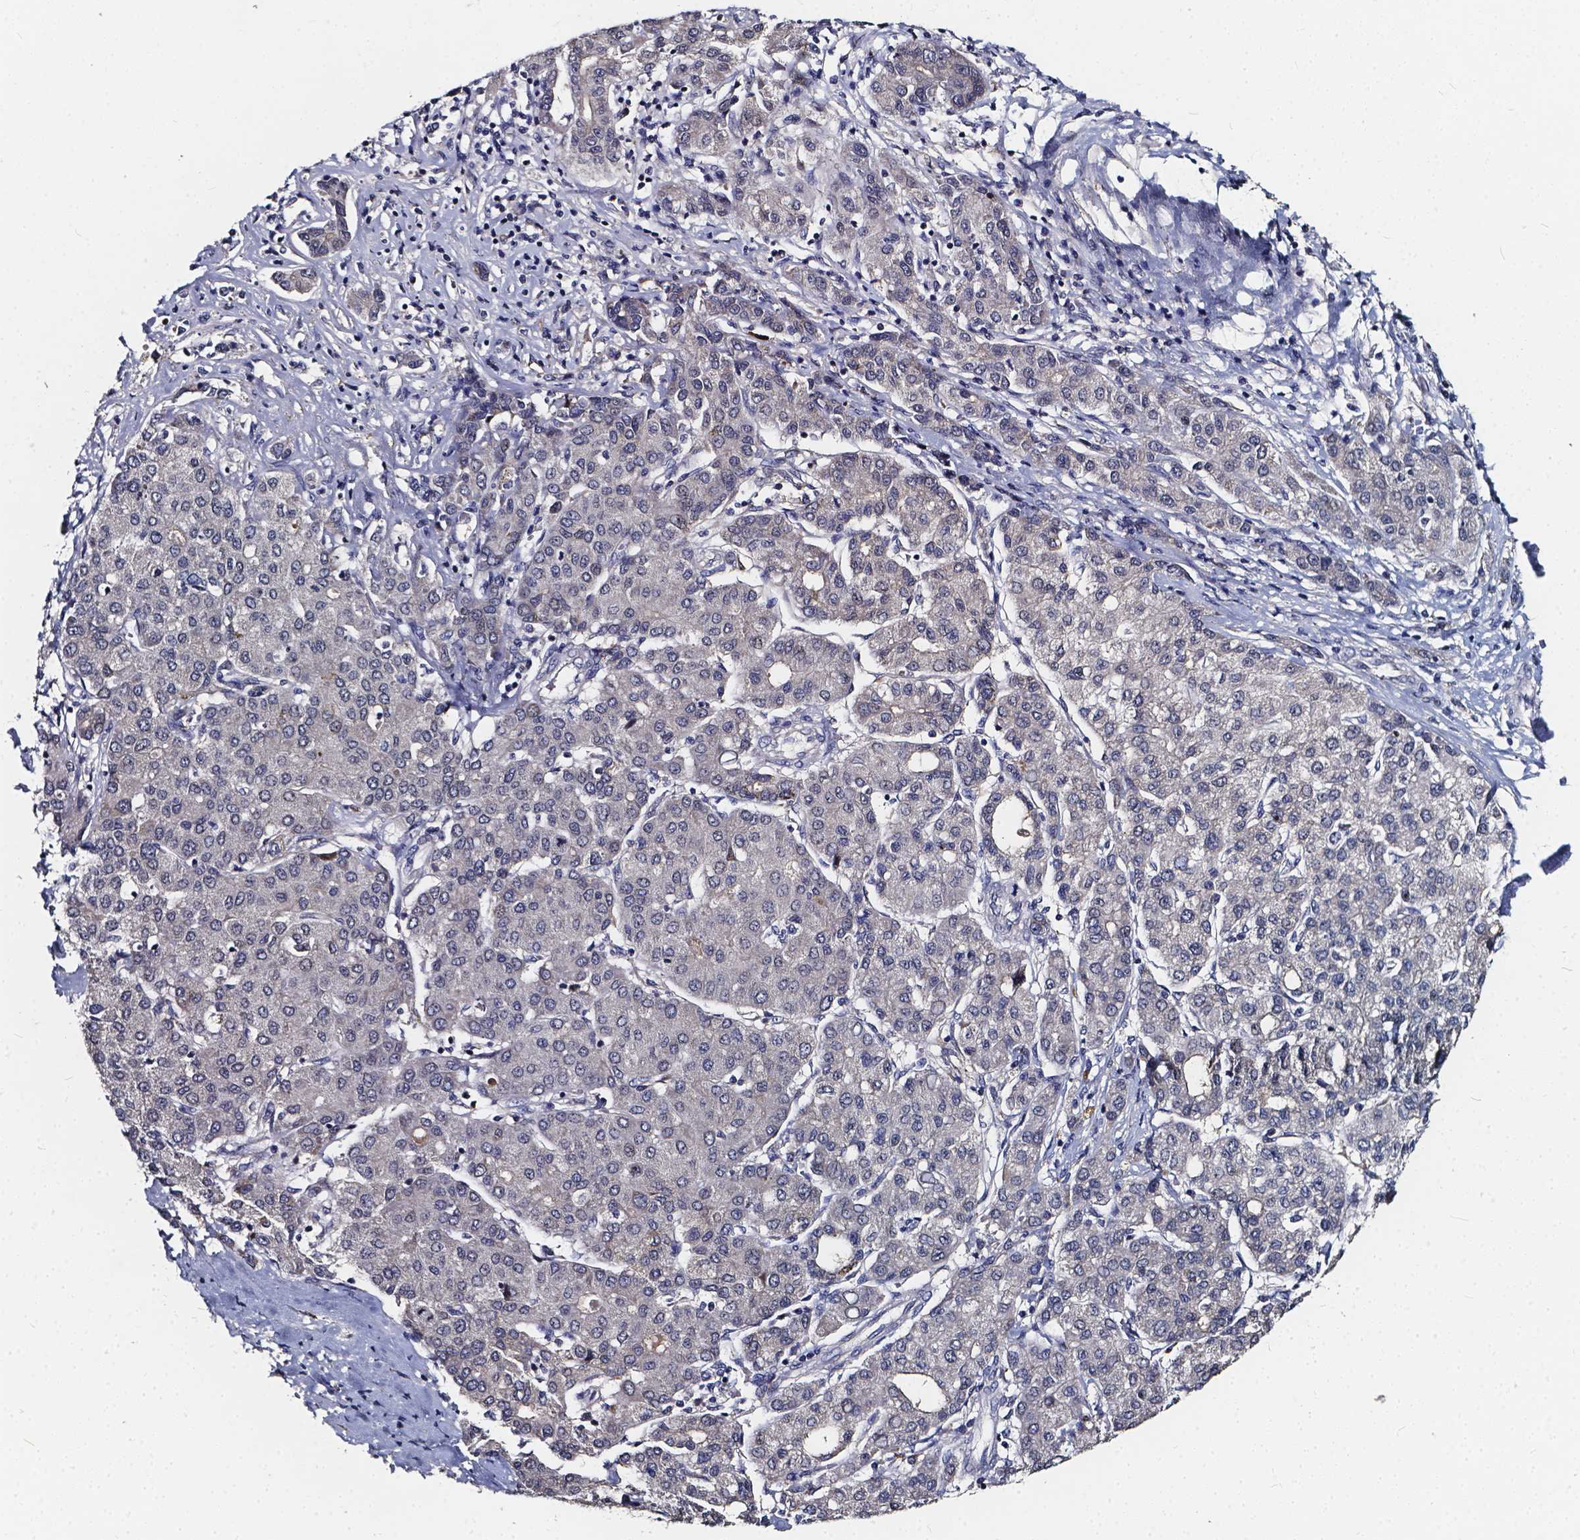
{"staining": {"intensity": "negative", "quantity": "none", "location": "none"}, "tissue": "liver cancer", "cell_type": "Tumor cells", "image_type": "cancer", "snomed": [{"axis": "morphology", "description": "Carcinoma, Hepatocellular, NOS"}, {"axis": "topography", "description": "Liver"}], "caption": "The micrograph shows no significant expression in tumor cells of hepatocellular carcinoma (liver). (DAB (3,3'-diaminobenzidine) immunohistochemistry (IHC), high magnification).", "gene": "SOWAHA", "patient": {"sex": "male", "age": 65}}